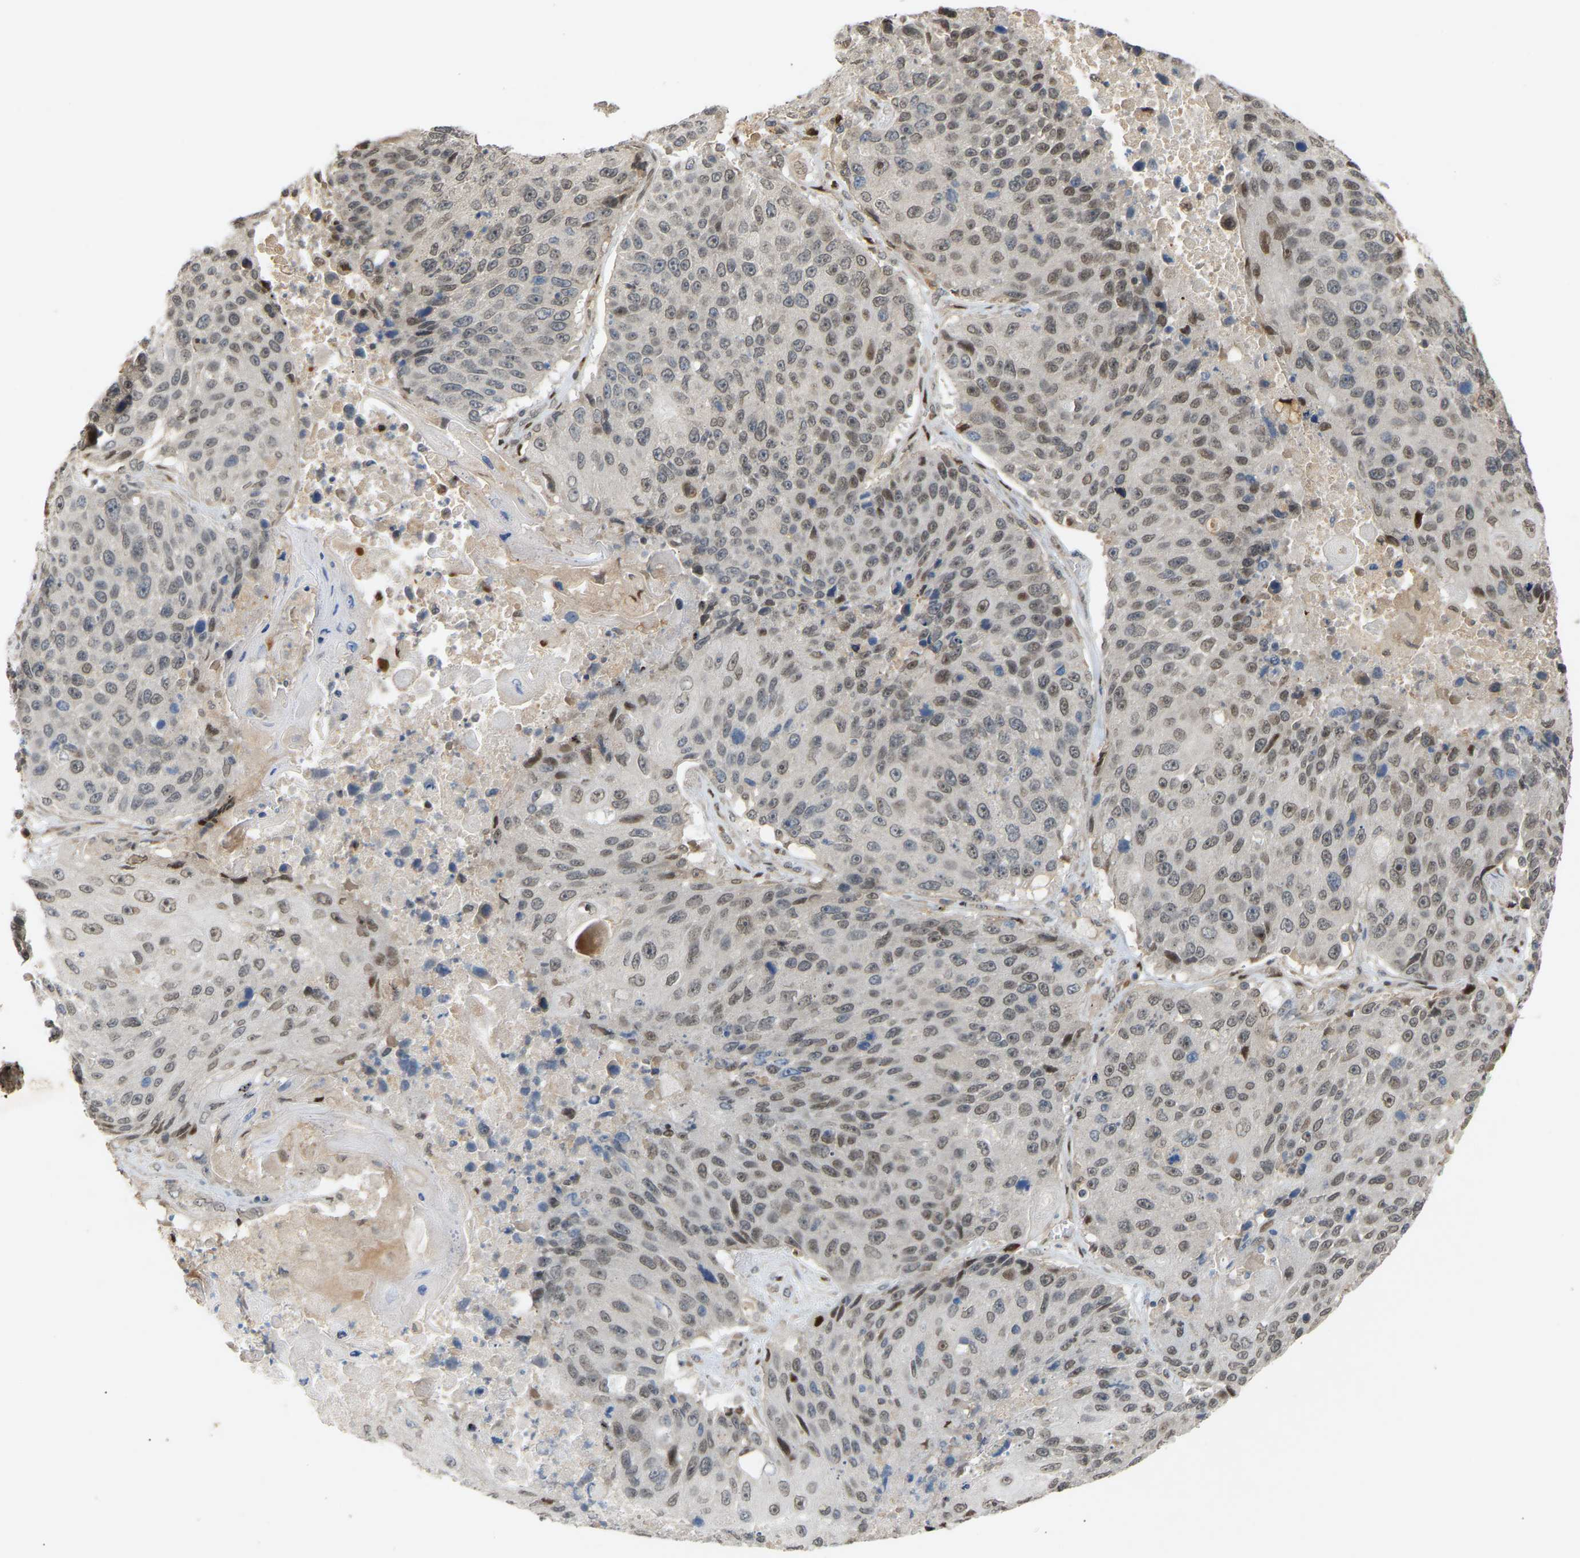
{"staining": {"intensity": "weak", "quantity": "25%-75%", "location": "nuclear"}, "tissue": "lung cancer", "cell_type": "Tumor cells", "image_type": "cancer", "snomed": [{"axis": "morphology", "description": "Squamous cell carcinoma, NOS"}, {"axis": "topography", "description": "Lung"}], "caption": "Weak nuclear protein staining is seen in approximately 25%-75% of tumor cells in lung squamous cell carcinoma. (DAB = brown stain, brightfield microscopy at high magnification).", "gene": "PTPN4", "patient": {"sex": "male", "age": 61}}